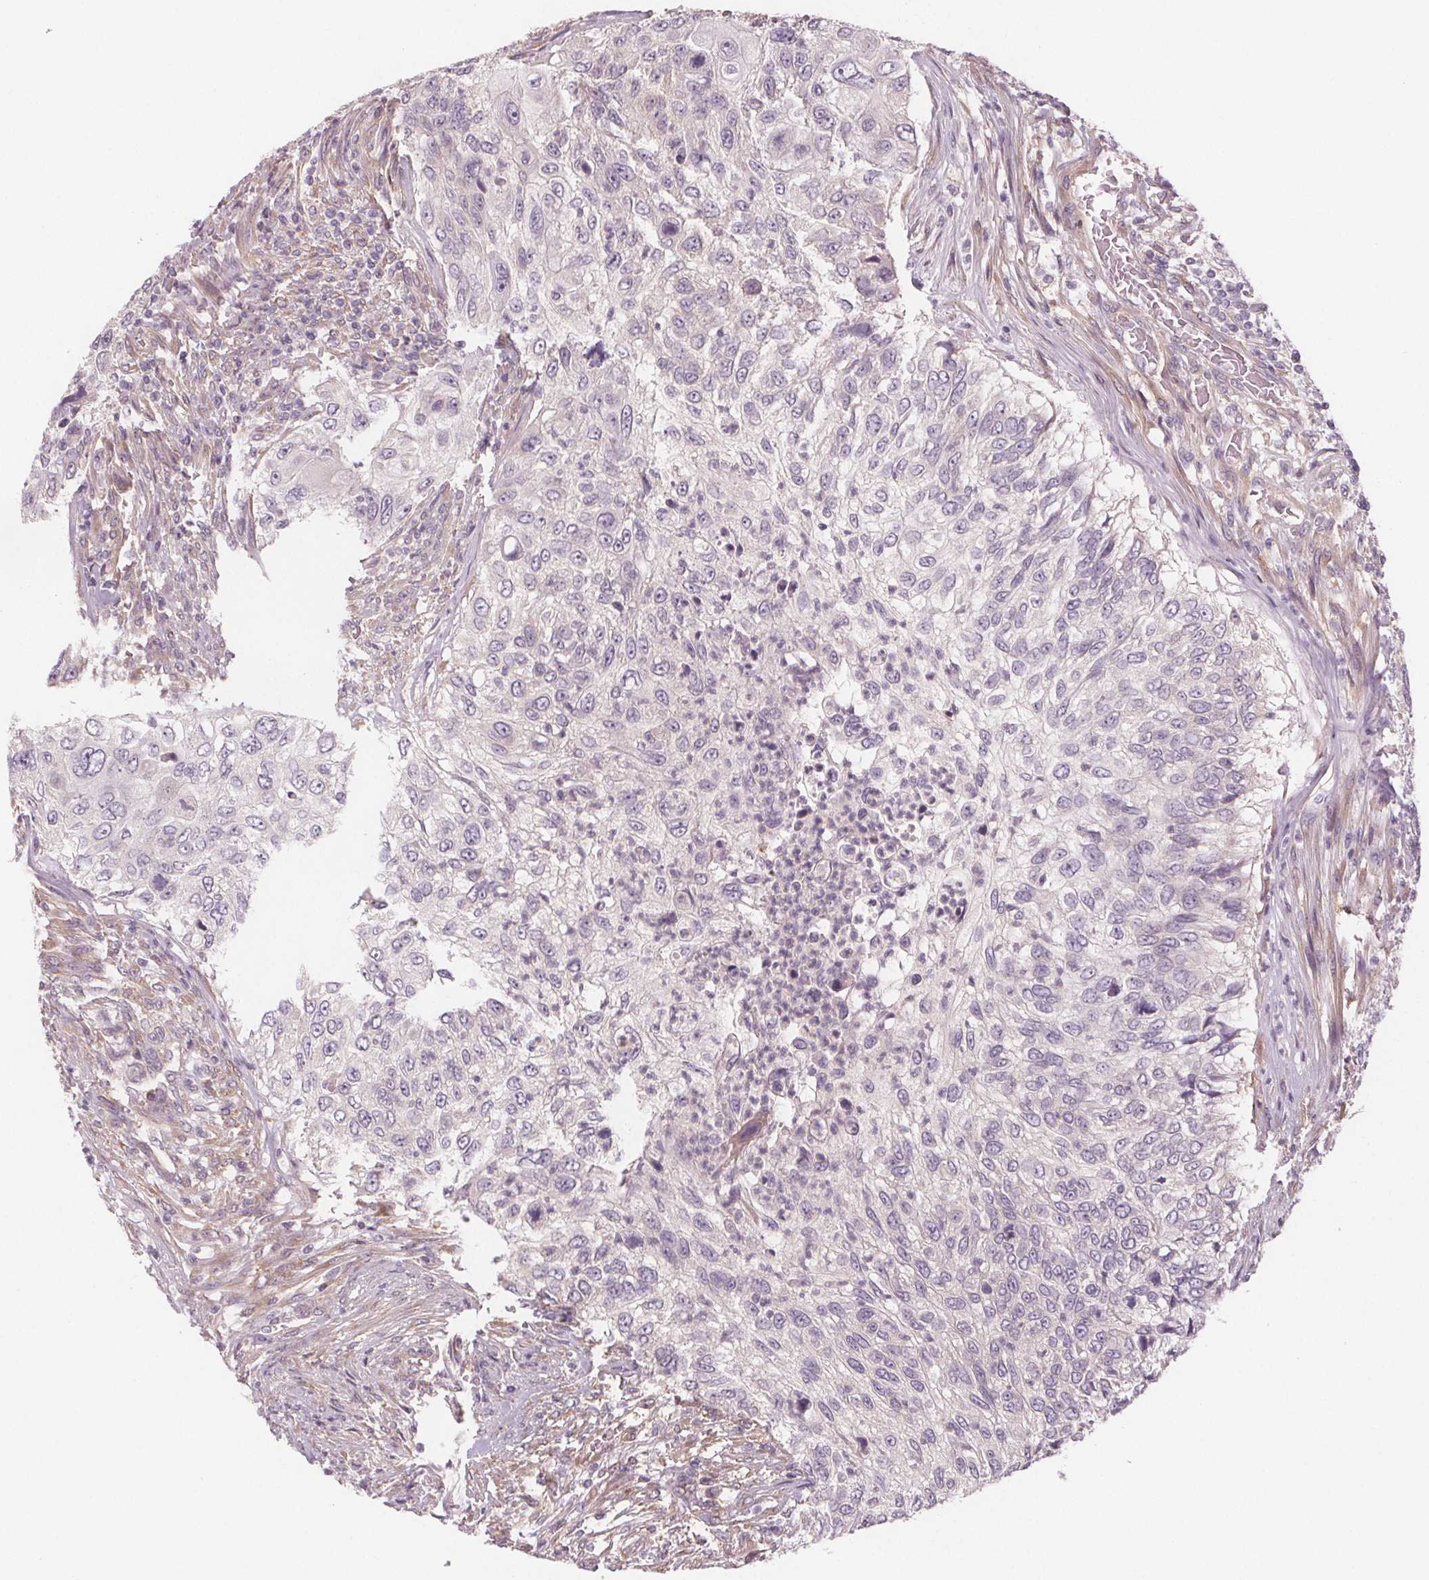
{"staining": {"intensity": "negative", "quantity": "none", "location": "none"}, "tissue": "urothelial cancer", "cell_type": "Tumor cells", "image_type": "cancer", "snomed": [{"axis": "morphology", "description": "Urothelial carcinoma, High grade"}, {"axis": "topography", "description": "Urinary bladder"}], "caption": "An immunohistochemistry micrograph of urothelial carcinoma (high-grade) is shown. There is no staining in tumor cells of urothelial carcinoma (high-grade). The staining is performed using DAB (3,3'-diaminobenzidine) brown chromogen with nuclei counter-stained in using hematoxylin.", "gene": "VNN1", "patient": {"sex": "female", "age": 60}}